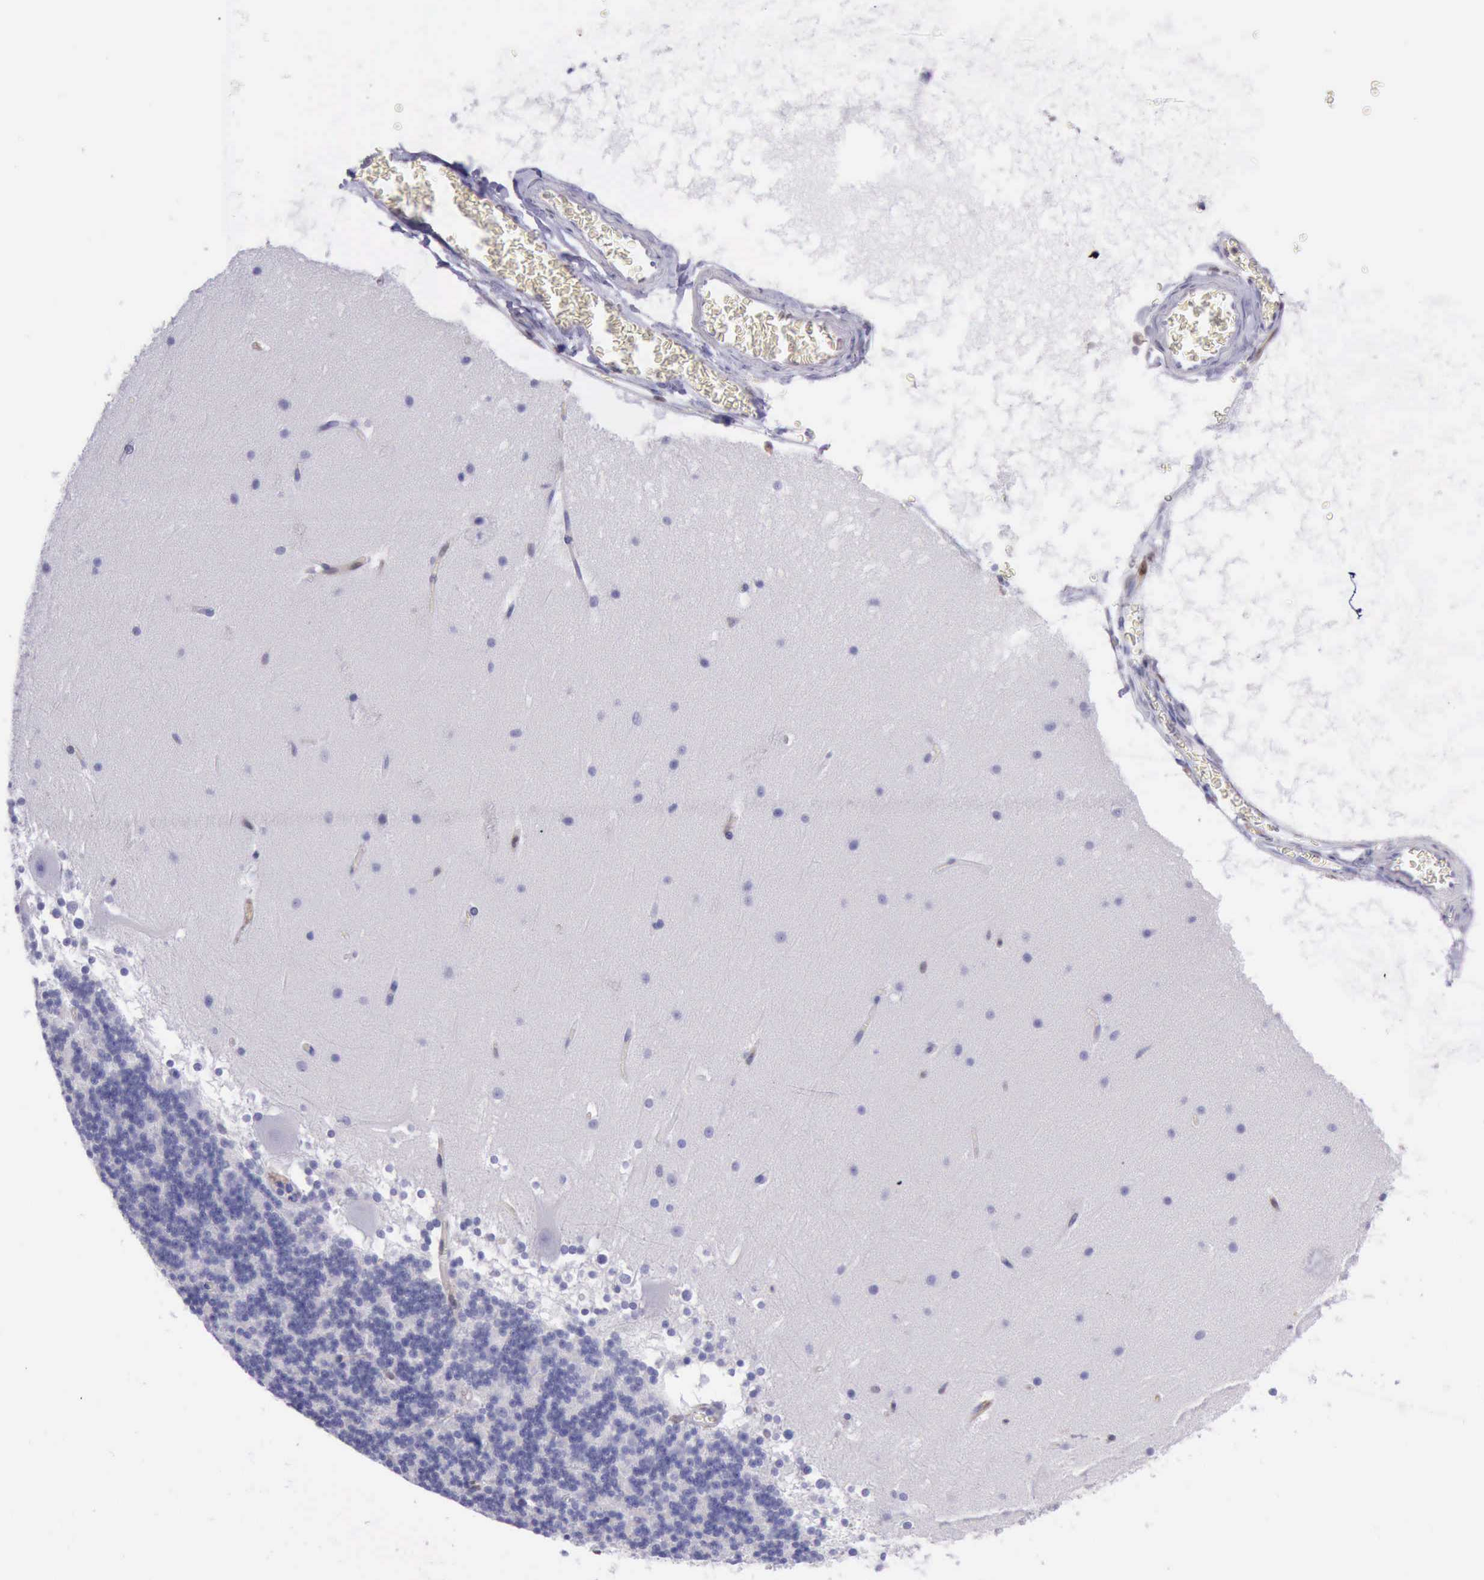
{"staining": {"intensity": "negative", "quantity": "none", "location": "none"}, "tissue": "cerebellum", "cell_type": "Cells in granular layer", "image_type": "normal", "snomed": [{"axis": "morphology", "description": "Normal tissue, NOS"}, {"axis": "topography", "description": "Cerebellum"}], "caption": "The photomicrograph reveals no staining of cells in granular layer in benign cerebellum. Nuclei are stained in blue.", "gene": "TYMP", "patient": {"sex": "female", "age": 19}}